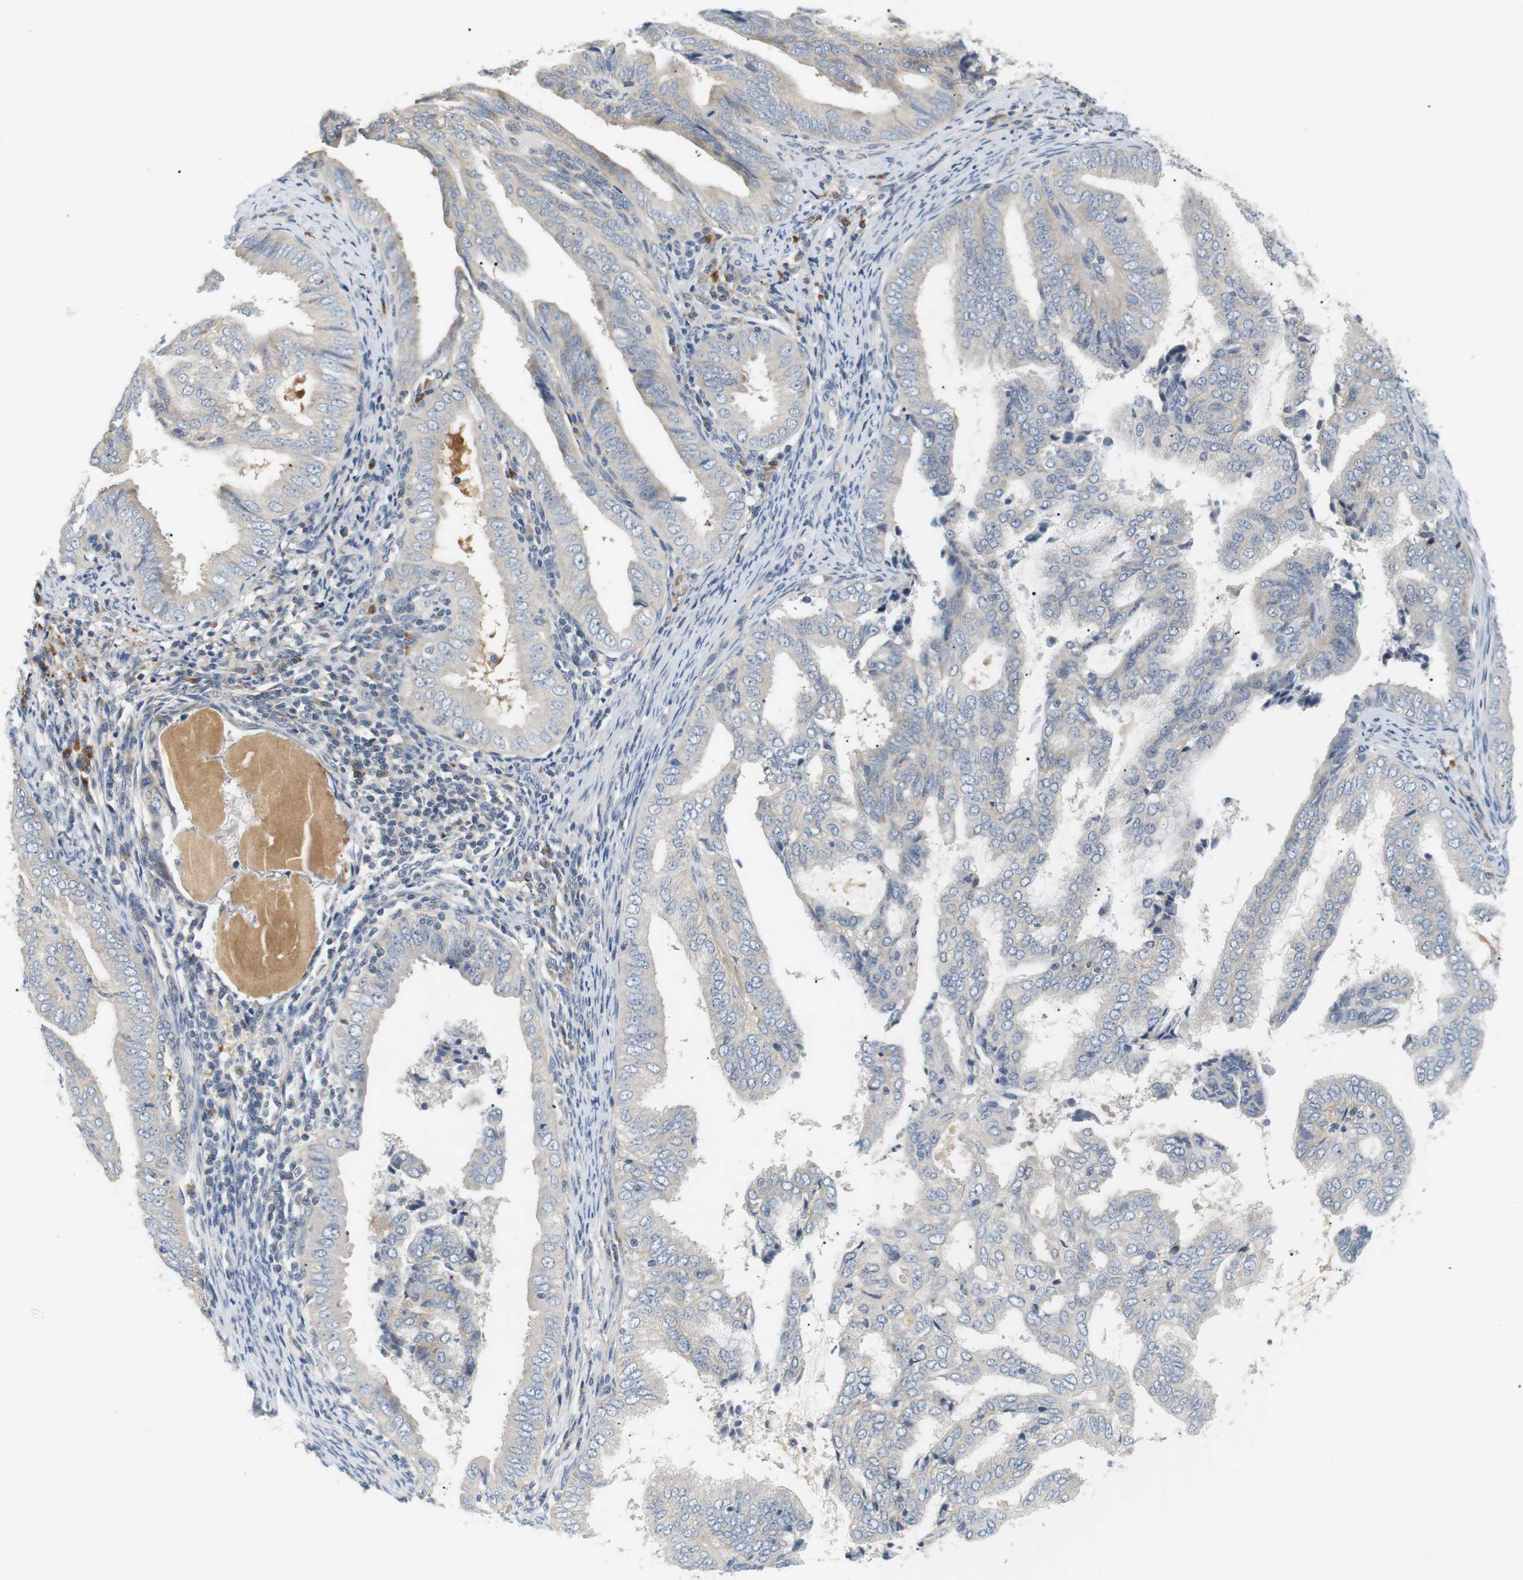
{"staining": {"intensity": "negative", "quantity": "none", "location": "none"}, "tissue": "endometrial cancer", "cell_type": "Tumor cells", "image_type": "cancer", "snomed": [{"axis": "morphology", "description": "Adenocarcinoma, NOS"}, {"axis": "topography", "description": "Endometrium"}], "caption": "This is a photomicrograph of immunohistochemistry staining of adenocarcinoma (endometrial), which shows no staining in tumor cells.", "gene": "EVA1C", "patient": {"sex": "female", "age": 58}}